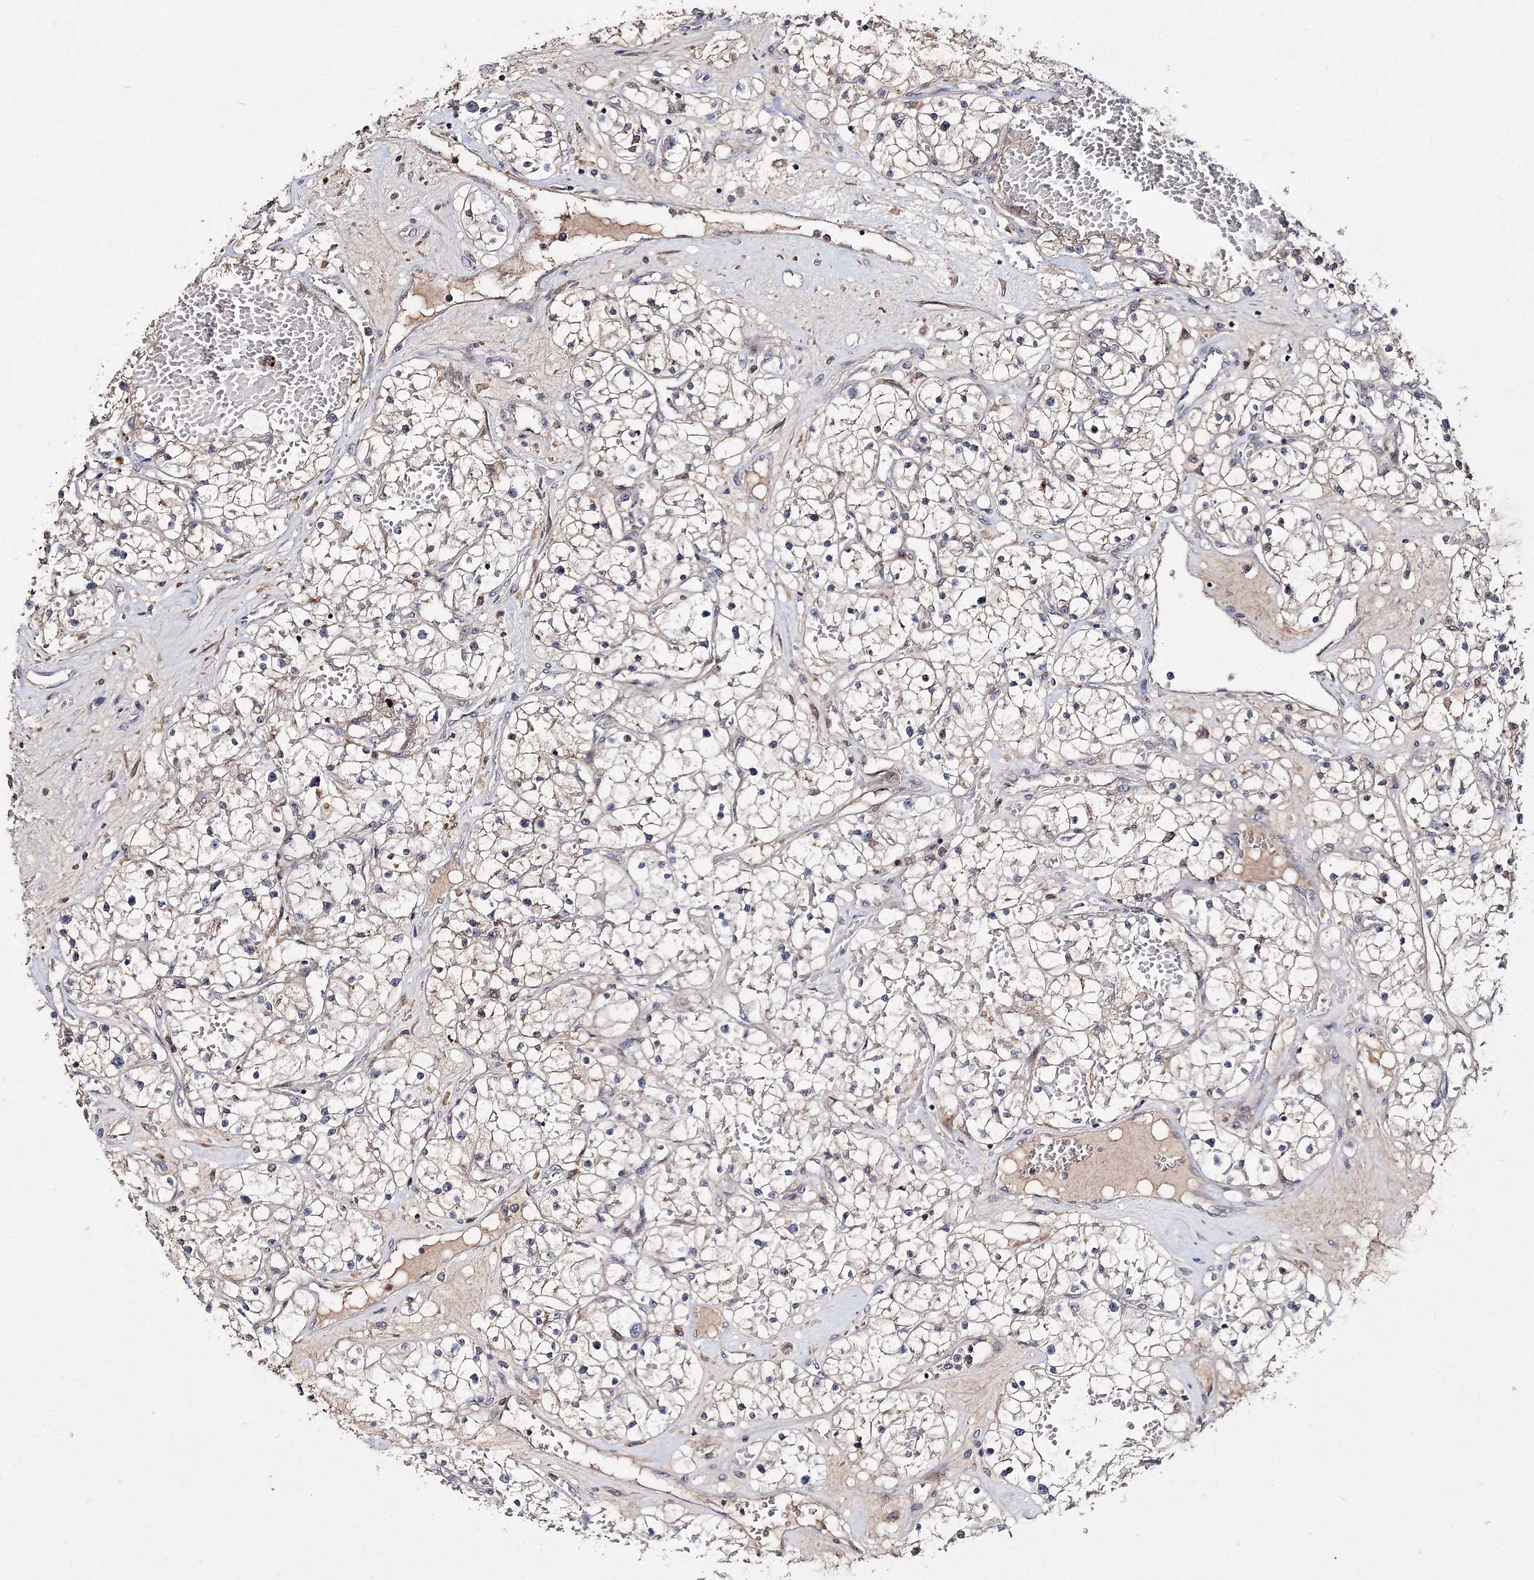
{"staining": {"intensity": "weak", "quantity": "<25%", "location": "cytoplasmic/membranous"}, "tissue": "renal cancer", "cell_type": "Tumor cells", "image_type": "cancer", "snomed": [{"axis": "morphology", "description": "Normal tissue, NOS"}, {"axis": "morphology", "description": "Adenocarcinoma, NOS"}, {"axis": "topography", "description": "Kidney"}], "caption": "Immunohistochemical staining of adenocarcinoma (renal) shows no significant expression in tumor cells.", "gene": "GJB5", "patient": {"sex": "male", "age": 68}}